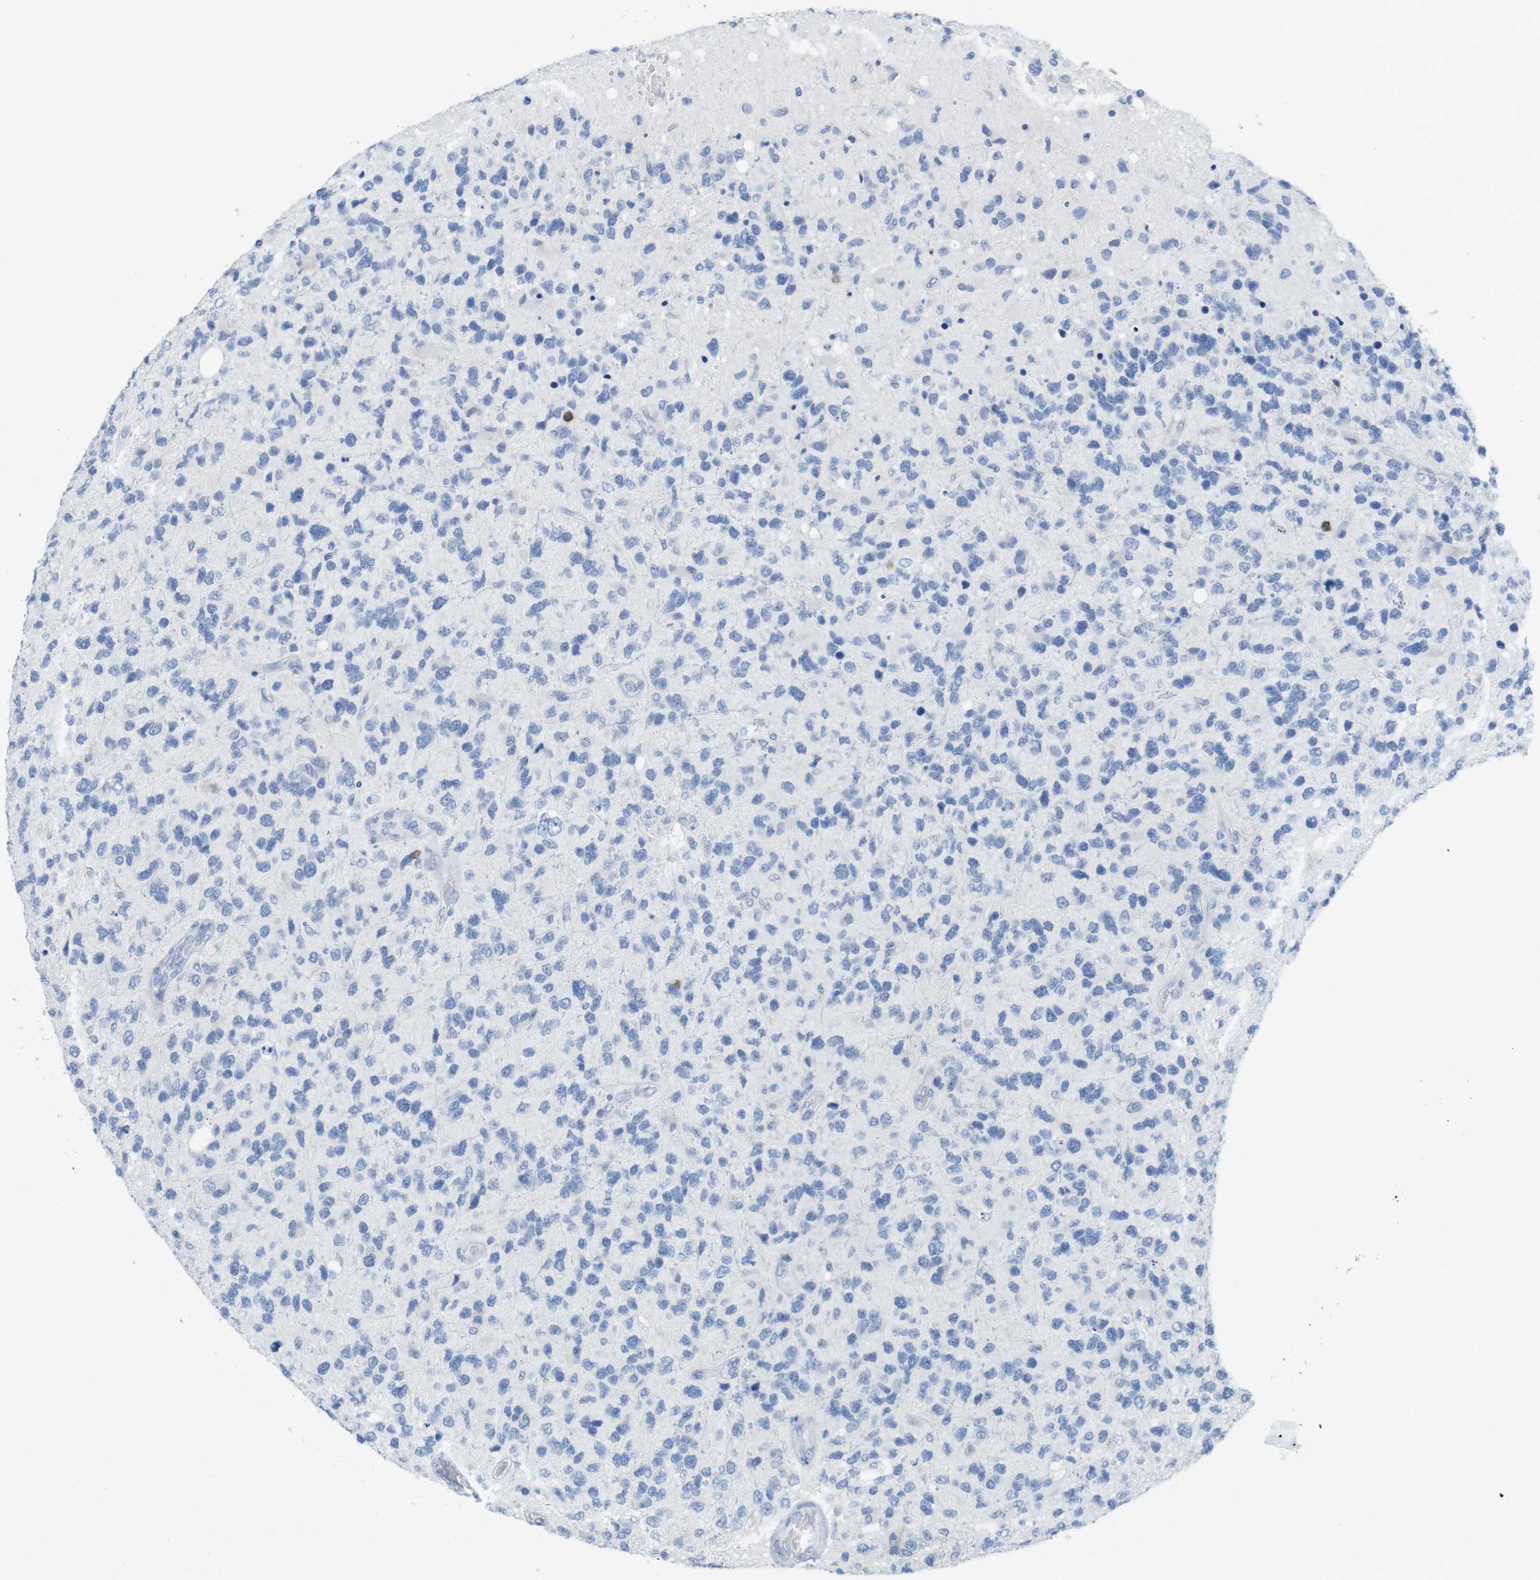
{"staining": {"intensity": "negative", "quantity": "none", "location": "none"}, "tissue": "glioma", "cell_type": "Tumor cells", "image_type": "cancer", "snomed": [{"axis": "morphology", "description": "Glioma, malignant, High grade"}, {"axis": "topography", "description": "Brain"}], "caption": "High magnification brightfield microscopy of malignant glioma (high-grade) stained with DAB (brown) and counterstained with hematoxylin (blue): tumor cells show no significant staining.", "gene": "CD5", "patient": {"sex": "female", "age": 58}}